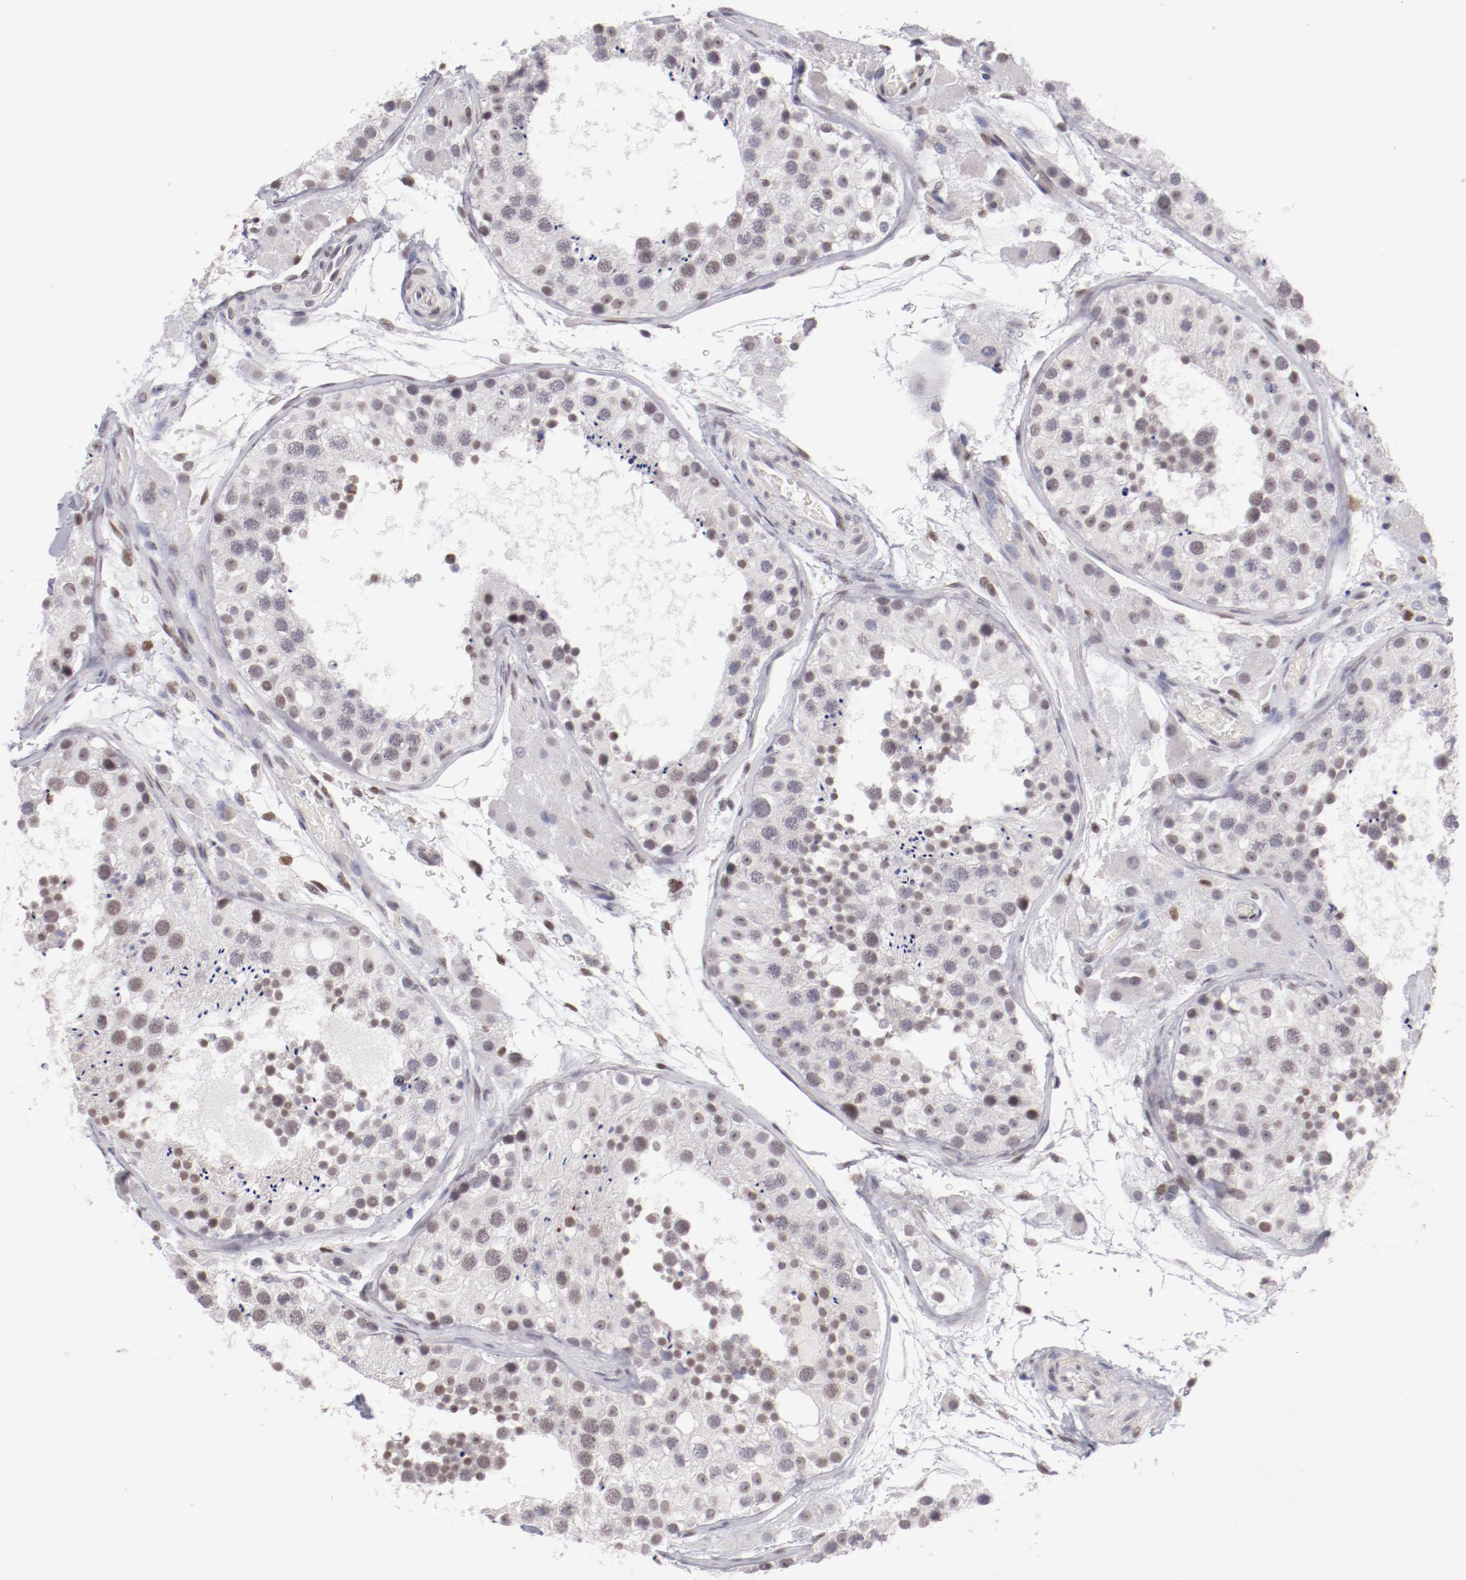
{"staining": {"intensity": "weak", "quantity": "25%-75%", "location": "nuclear"}, "tissue": "testis", "cell_type": "Cells in seminiferous ducts", "image_type": "normal", "snomed": [{"axis": "morphology", "description": "Normal tissue, NOS"}, {"axis": "topography", "description": "Testis"}], "caption": "Protein expression analysis of benign testis displays weak nuclear staining in approximately 25%-75% of cells in seminiferous ducts.", "gene": "TFAP4", "patient": {"sex": "male", "age": 26}}